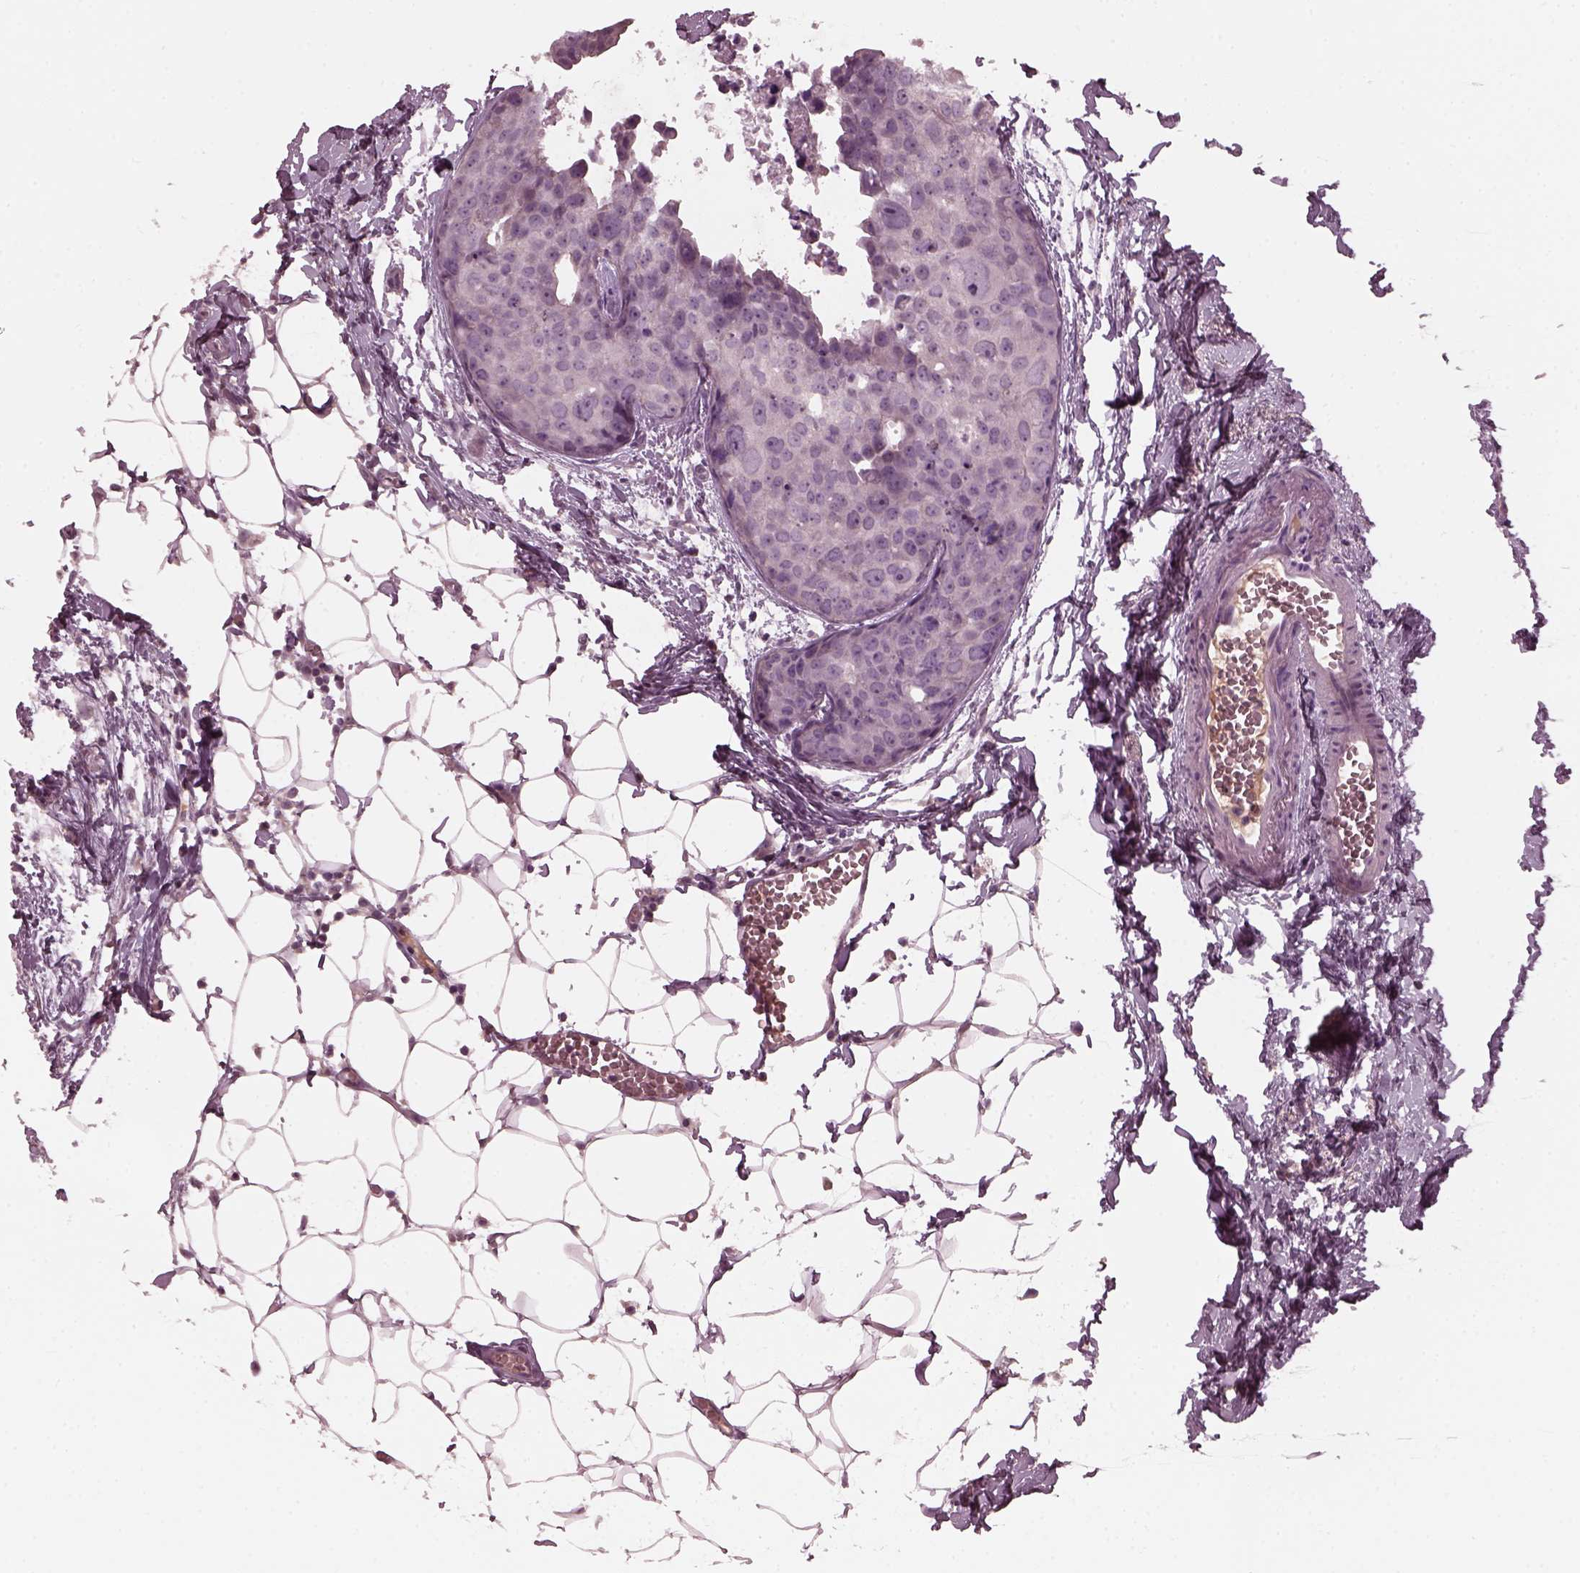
{"staining": {"intensity": "negative", "quantity": "none", "location": "none"}, "tissue": "breast cancer", "cell_type": "Tumor cells", "image_type": "cancer", "snomed": [{"axis": "morphology", "description": "Duct carcinoma"}, {"axis": "topography", "description": "Breast"}], "caption": "Immunohistochemistry histopathology image of neoplastic tissue: human breast cancer stained with DAB (3,3'-diaminobenzidine) displays no significant protein positivity in tumor cells.", "gene": "PORCN", "patient": {"sex": "female", "age": 38}}